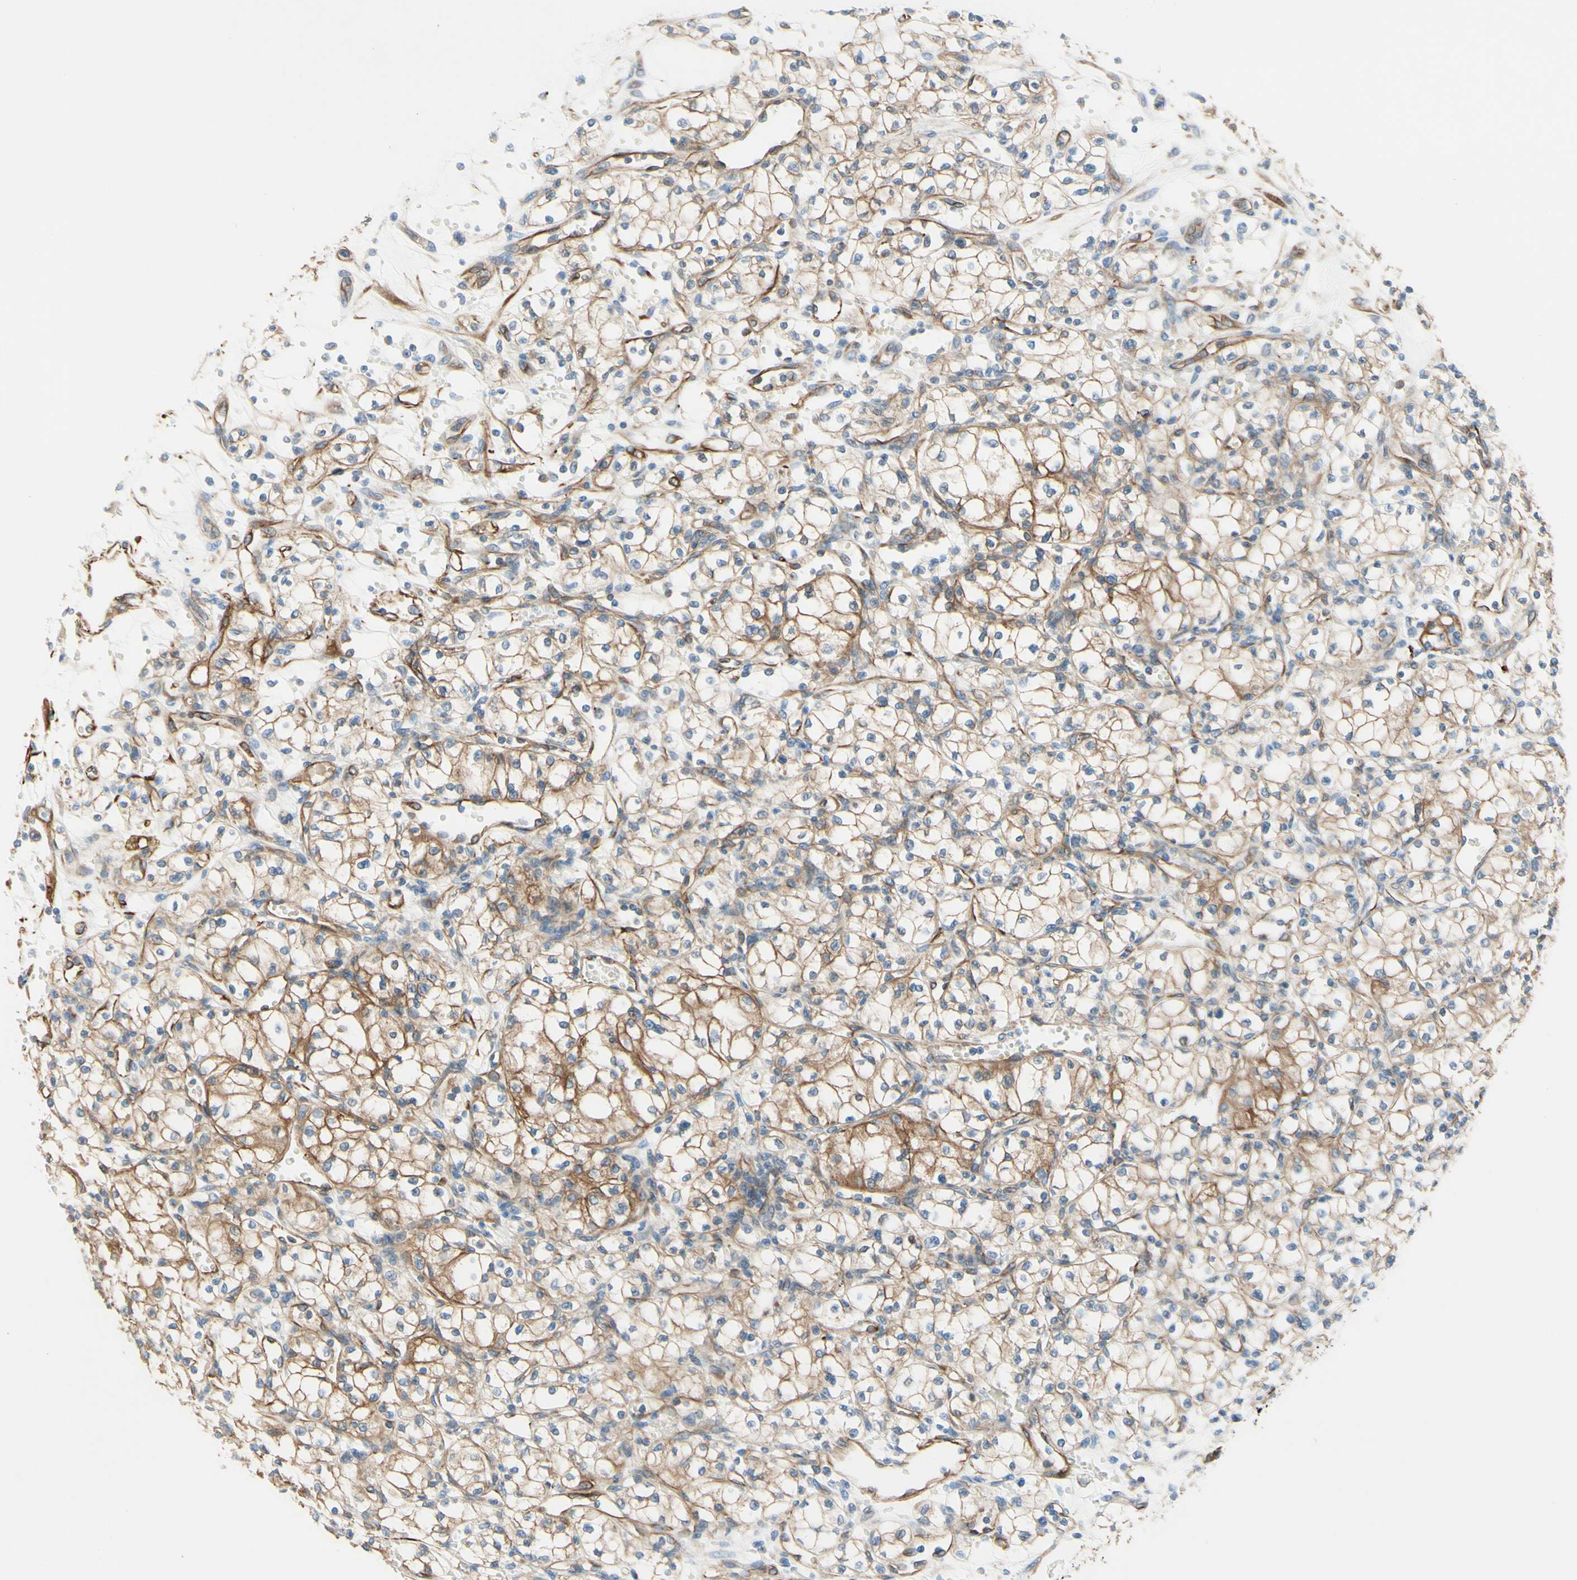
{"staining": {"intensity": "moderate", "quantity": ">75%", "location": "cytoplasmic/membranous"}, "tissue": "renal cancer", "cell_type": "Tumor cells", "image_type": "cancer", "snomed": [{"axis": "morphology", "description": "Normal tissue, NOS"}, {"axis": "morphology", "description": "Adenocarcinoma, NOS"}, {"axis": "topography", "description": "Kidney"}], "caption": "High-power microscopy captured an IHC micrograph of renal cancer, revealing moderate cytoplasmic/membranous positivity in about >75% of tumor cells. The staining was performed using DAB (3,3'-diaminobenzidine) to visualize the protein expression in brown, while the nuclei were stained in blue with hematoxylin (Magnification: 20x).", "gene": "ENDOD1", "patient": {"sex": "male", "age": 59}}